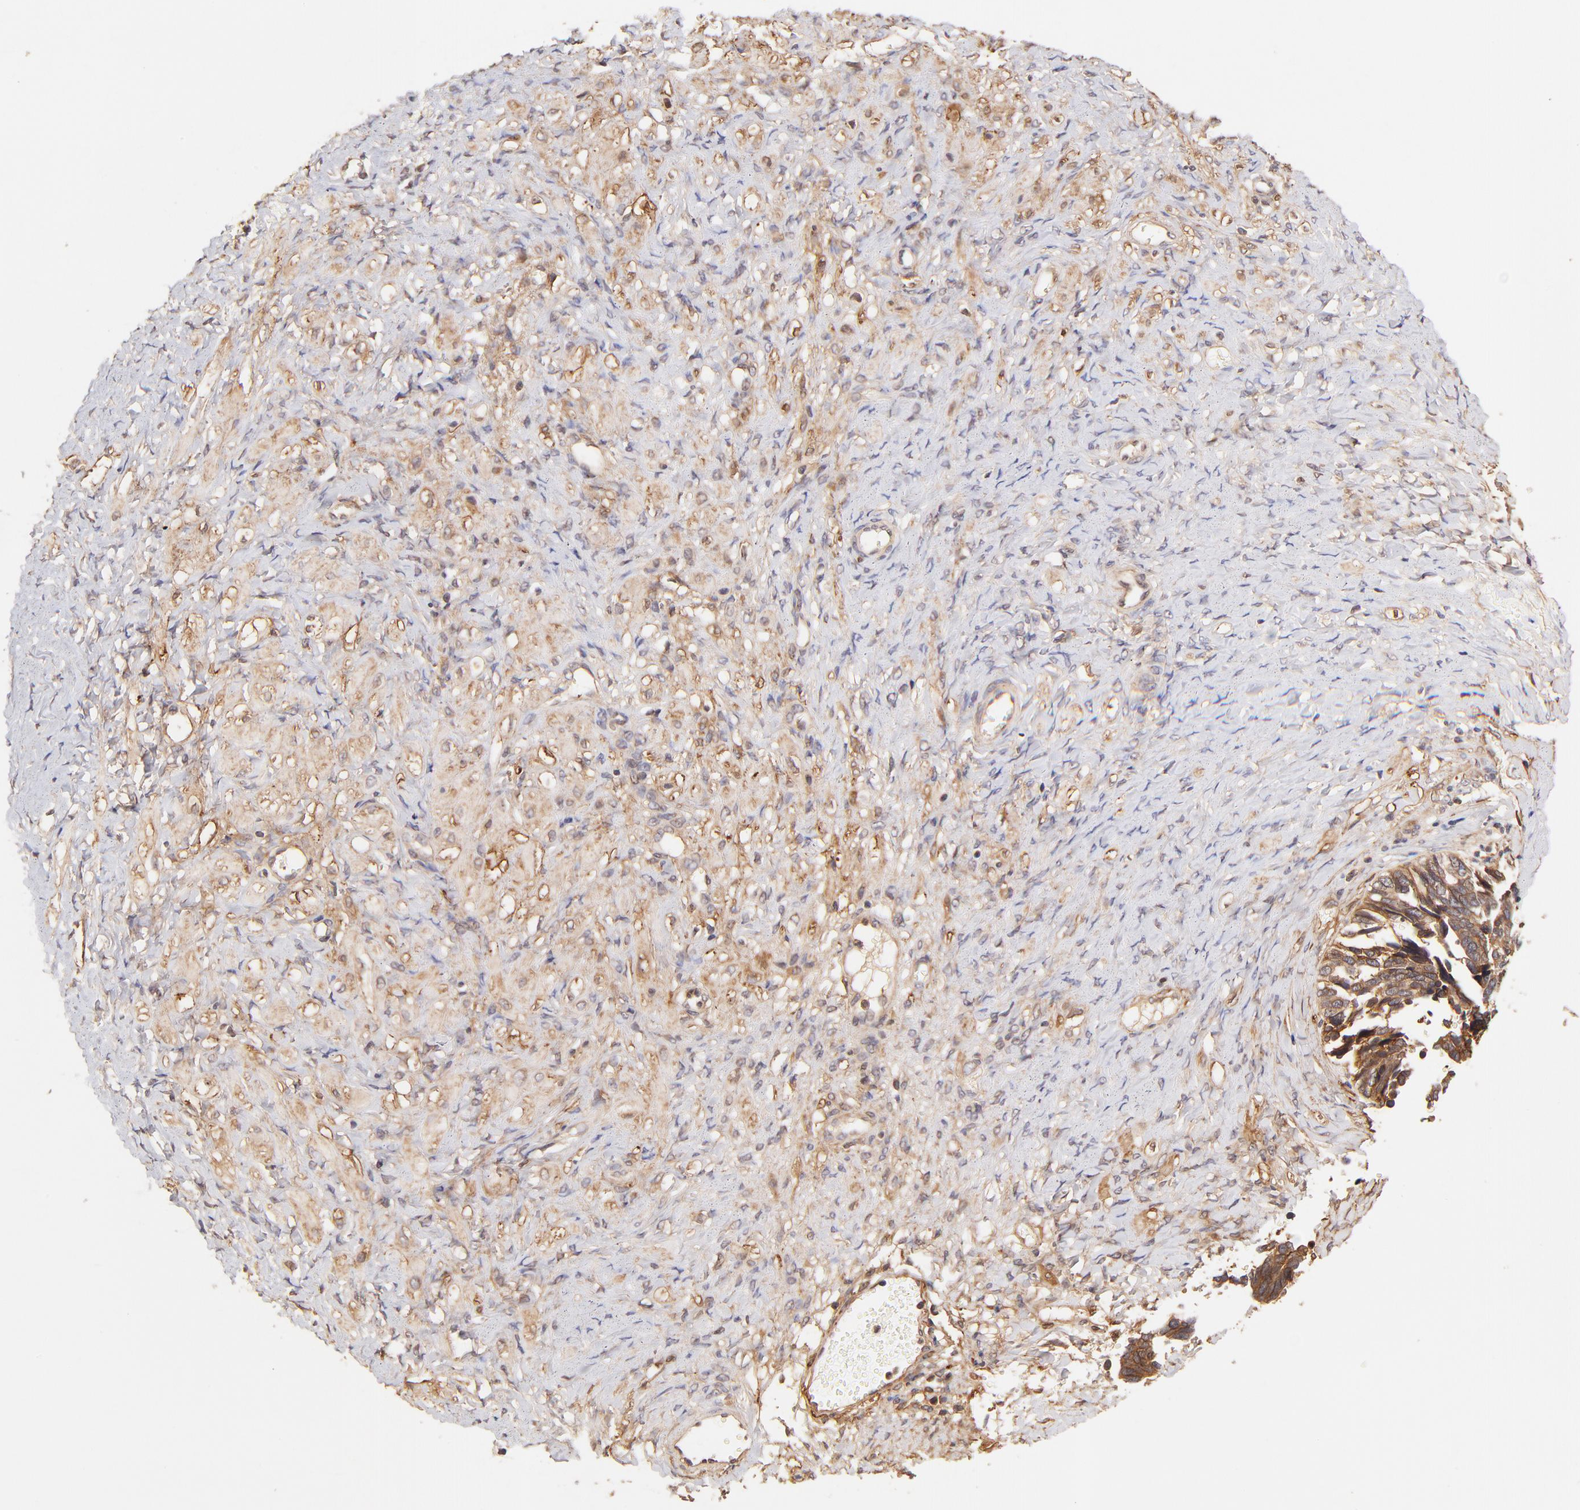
{"staining": {"intensity": "moderate", "quantity": ">75%", "location": "cytoplasmic/membranous"}, "tissue": "ovarian cancer", "cell_type": "Tumor cells", "image_type": "cancer", "snomed": [{"axis": "morphology", "description": "Cystadenocarcinoma, serous, NOS"}, {"axis": "topography", "description": "Ovary"}], "caption": "Approximately >75% of tumor cells in human ovarian serous cystadenocarcinoma demonstrate moderate cytoplasmic/membranous protein staining as visualized by brown immunohistochemical staining.", "gene": "ITGB1", "patient": {"sex": "female", "age": 77}}